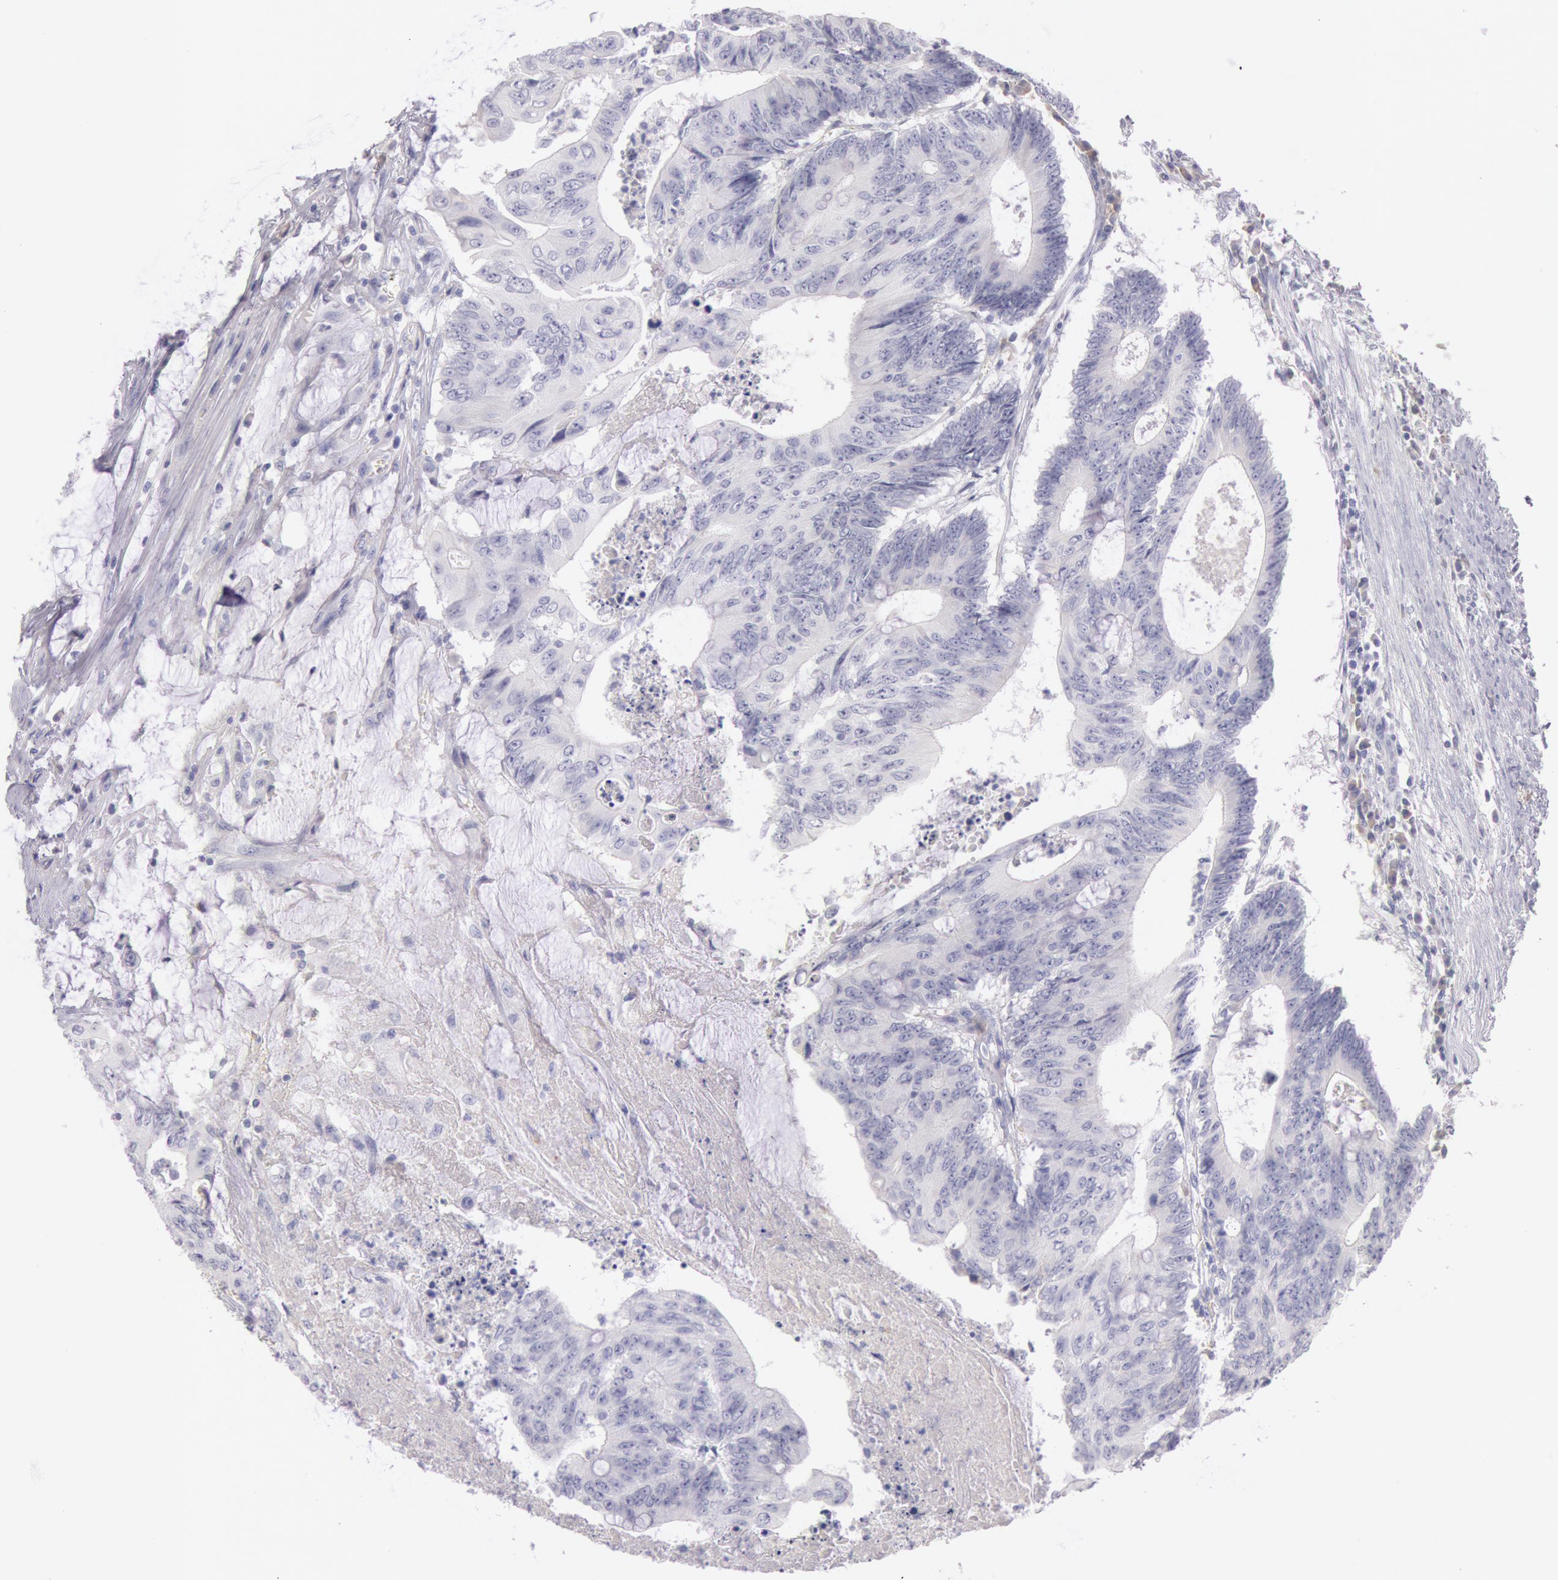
{"staining": {"intensity": "negative", "quantity": "none", "location": "none"}, "tissue": "colorectal cancer", "cell_type": "Tumor cells", "image_type": "cancer", "snomed": [{"axis": "morphology", "description": "Adenocarcinoma, NOS"}, {"axis": "topography", "description": "Colon"}], "caption": "There is no significant positivity in tumor cells of colorectal adenocarcinoma.", "gene": "EGFR", "patient": {"sex": "male", "age": 65}}